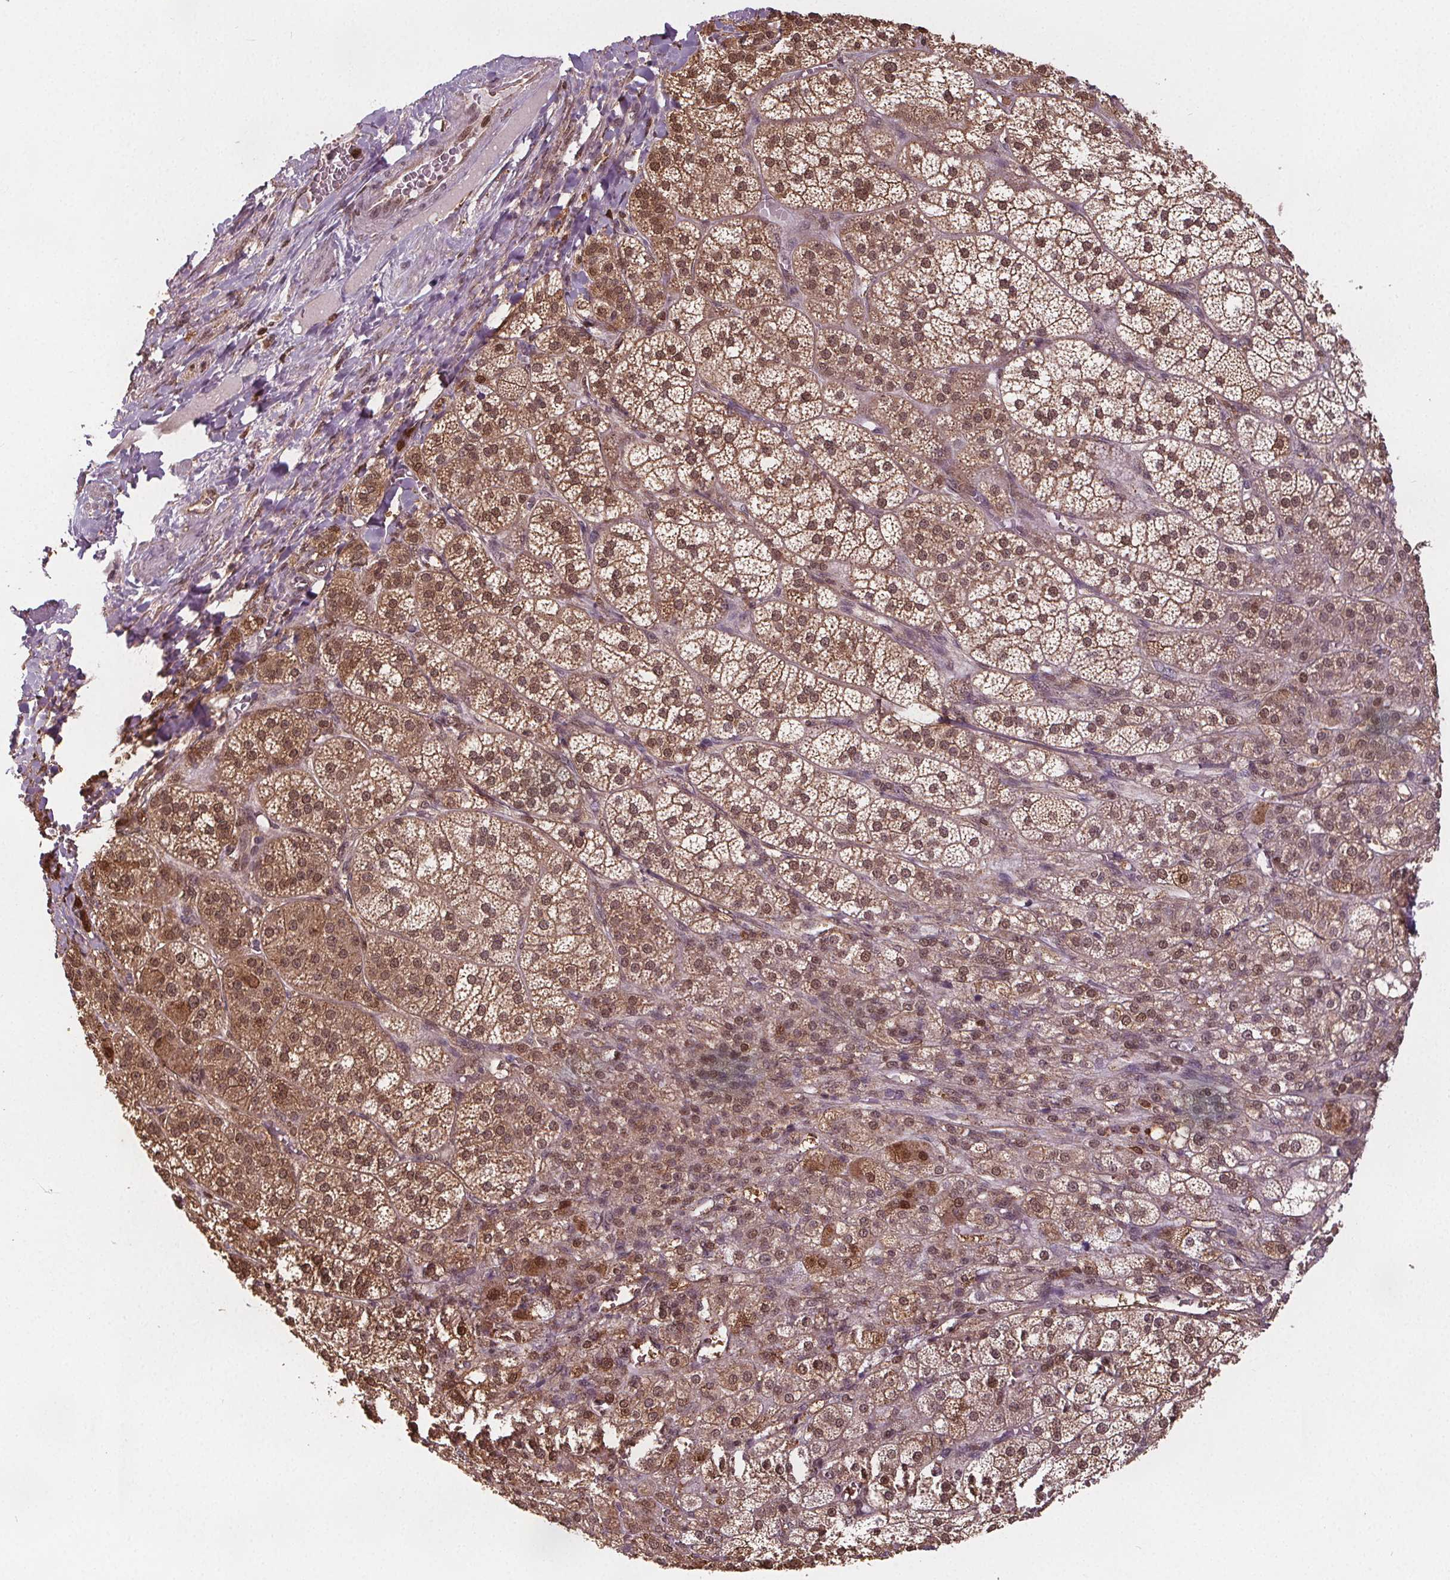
{"staining": {"intensity": "moderate", "quantity": ">75%", "location": "cytoplasmic/membranous,nuclear"}, "tissue": "adrenal gland", "cell_type": "Glandular cells", "image_type": "normal", "snomed": [{"axis": "morphology", "description": "Normal tissue, NOS"}, {"axis": "topography", "description": "Adrenal gland"}], "caption": "DAB immunohistochemical staining of benign adrenal gland shows moderate cytoplasmic/membranous,nuclear protein positivity in about >75% of glandular cells.", "gene": "ENO1", "patient": {"sex": "female", "age": 60}}